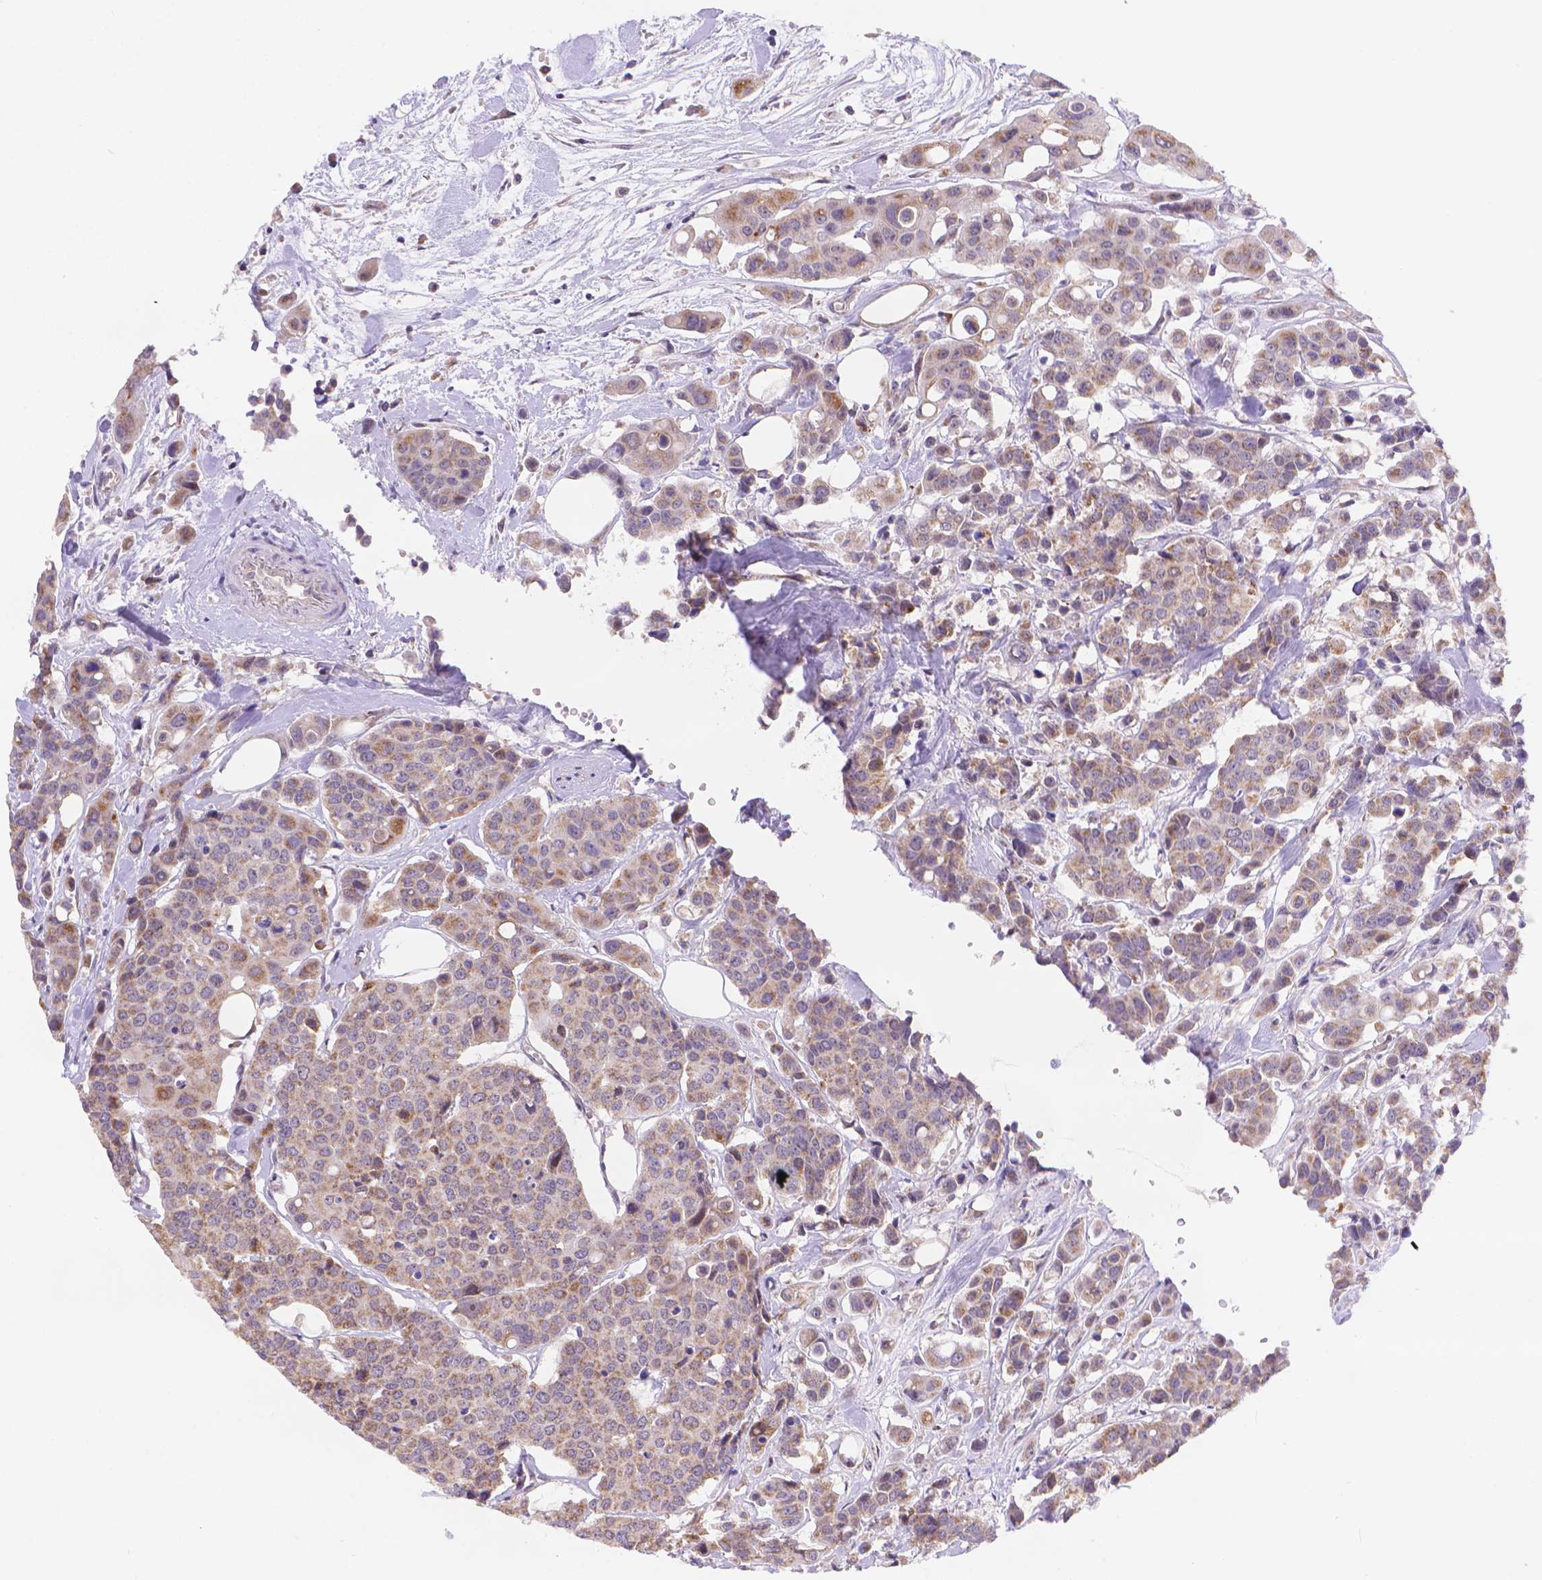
{"staining": {"intensity": "moderate", "quantity": "25%-75%", "location": "cytoplasmic/membranous"}, "tissue": "carcinoid", "cell_type": "Tumor cells", "image_type": "cancer", "snomed": [{"axis": "morphology", "description": "Carcinoid, malignant, NOS"}, {"axis": "topography", "description": "Colon"}], "caption": "Protein staining of carcinoid tissue shows moderate cytoplasmic/membranous positivity in about 25%-75% of tumor cells. The staining is performed using DAB (3,3'-diaminobenzidine) brown chromogen to label protein expression. The nuclei are counter-stained blue using hematoxylin.", "gene": "CYYR1", "patient": {"sex": "male", "age": 81}}